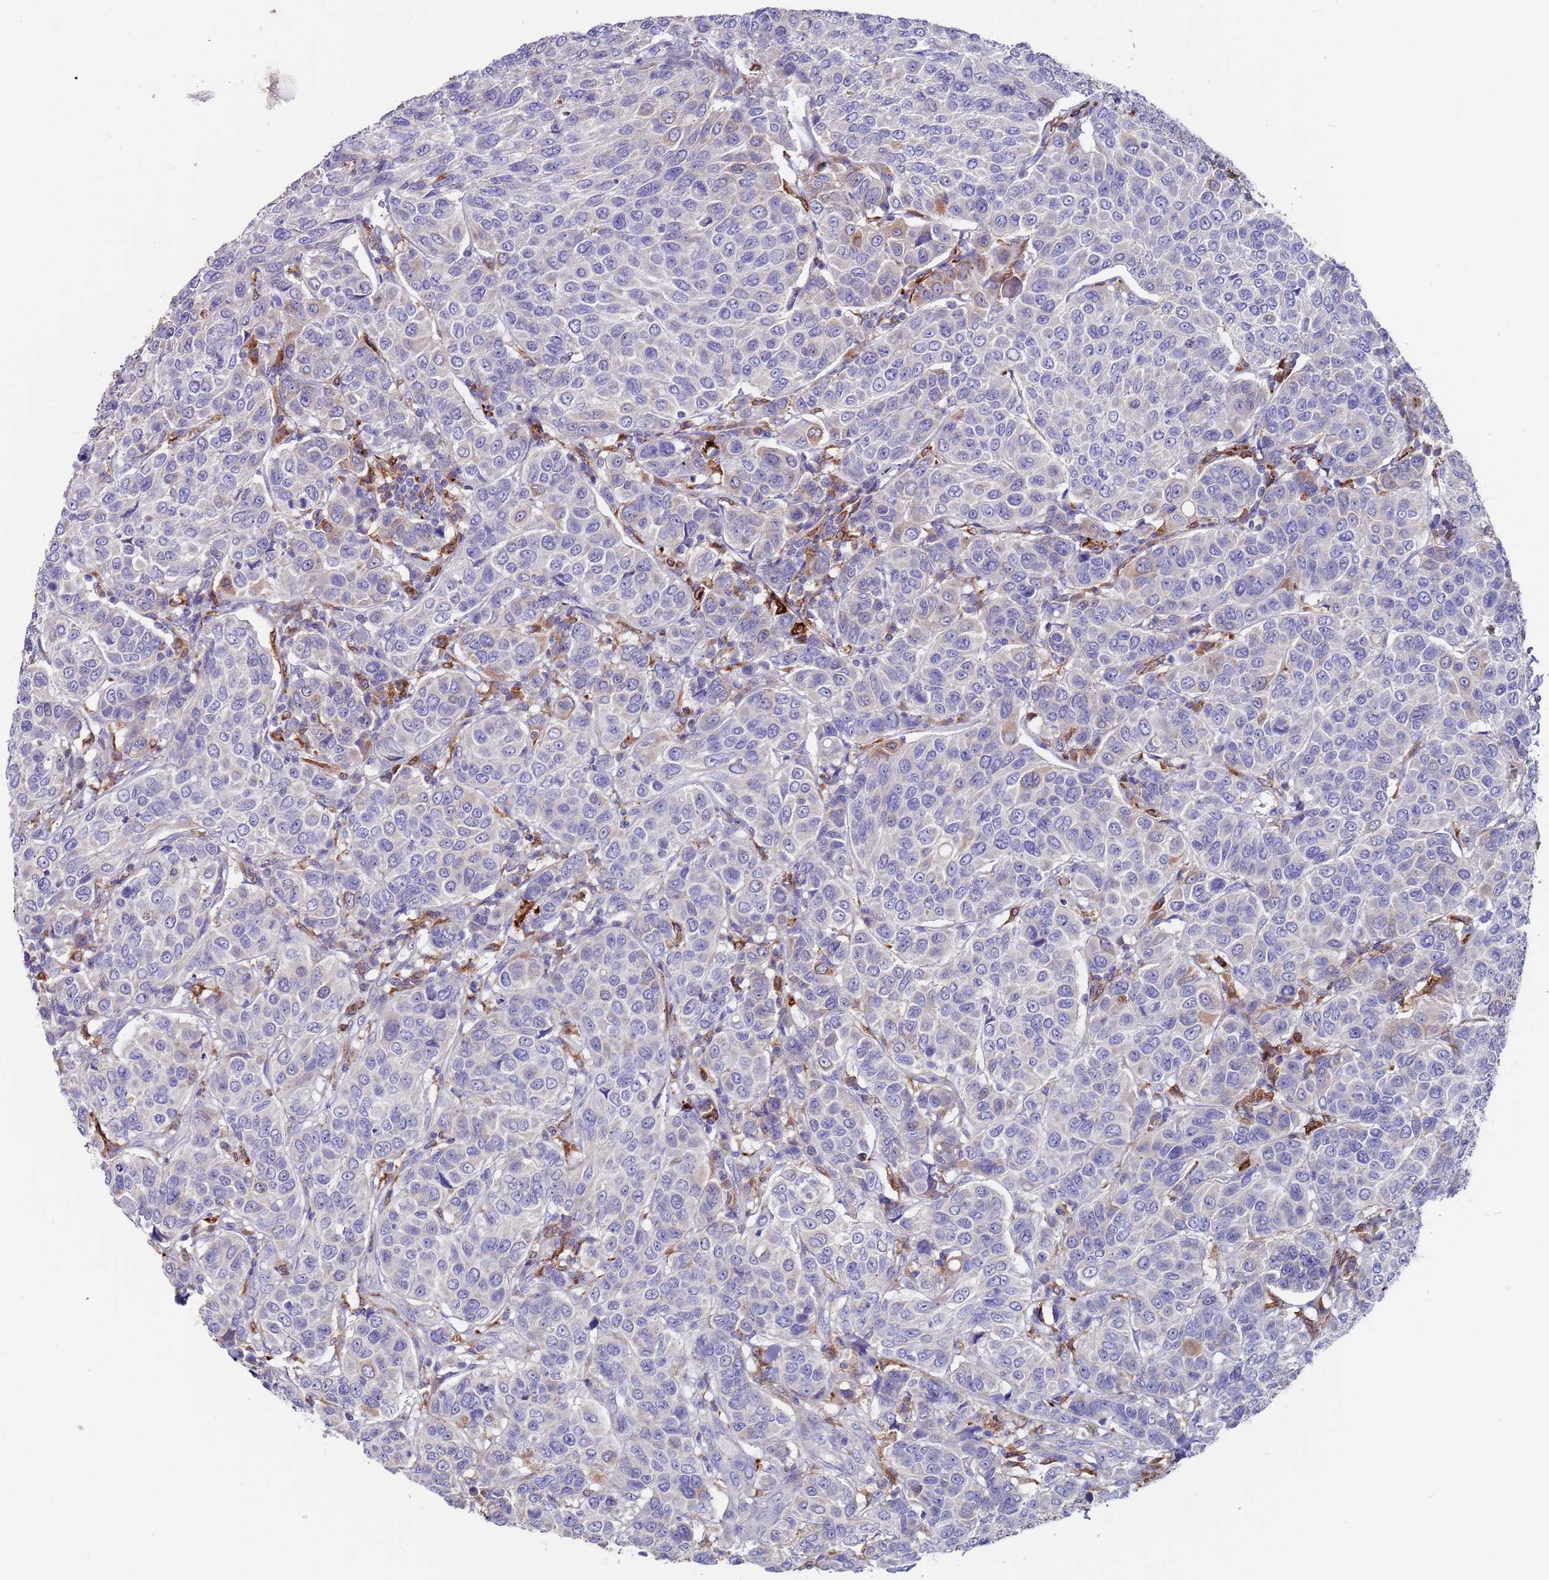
{"staining": {"intensity": "negative", "quantity": "none", "location": "none"}, "tissue": "breast cancer", "cell_type": "Tumor cells", "image_type": "cancer", "snomed": [{"axis": "morphology", "description": "Duct carcinoma"}, {"axis": "topography", "description": "Breast"}], "caption": "Breast cancer (invasive ductal carcinoma) stained for a protein using IHC reveals no positivity tumor cells.", "gene": "GREB1L", "patient": {"sex": "female", "age": 55}}